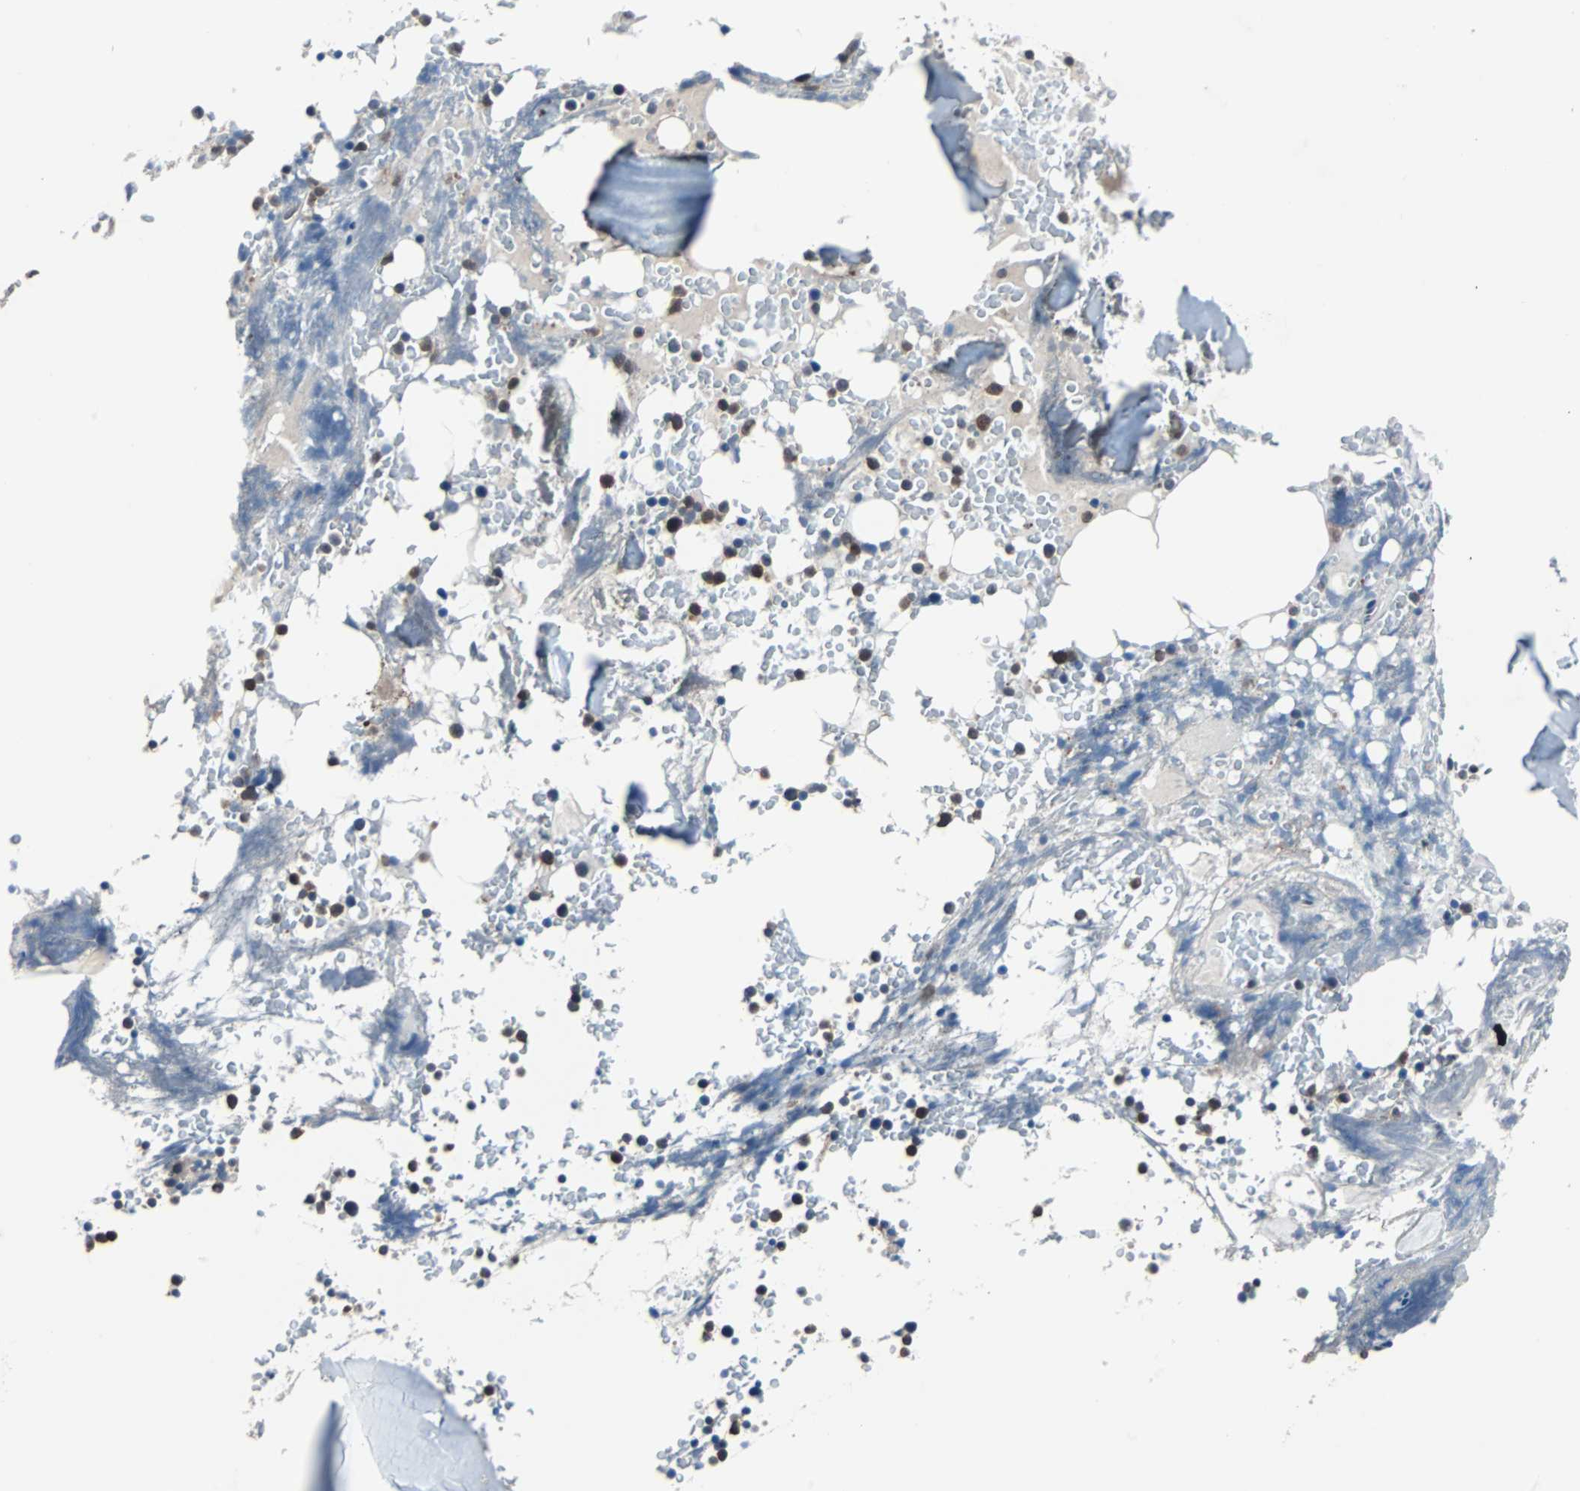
{"staining": {"intensity": "strong", "quantity": "25%-75%", "location": "cytoplasmic/membranous"}, "tissue": "bone marrow", "cell_type": "Hematopoietic cells", "image_type": "normal", "snomed": [{"axis": "morphology", "description": "Normal tissue, NOS"}, {"axis": "topography", "description": "Bone marrow"}], "caption": "Protein staining of normal bone marrow exhibits strong cytoplasmic/membranous positivity in approximately 25%-75% of hematopoietic cells. (Brightfield microscopy of DAB IHC at high magnification).", "gene": "PAK1", "patient": {"sex": "female", "age": 66}}